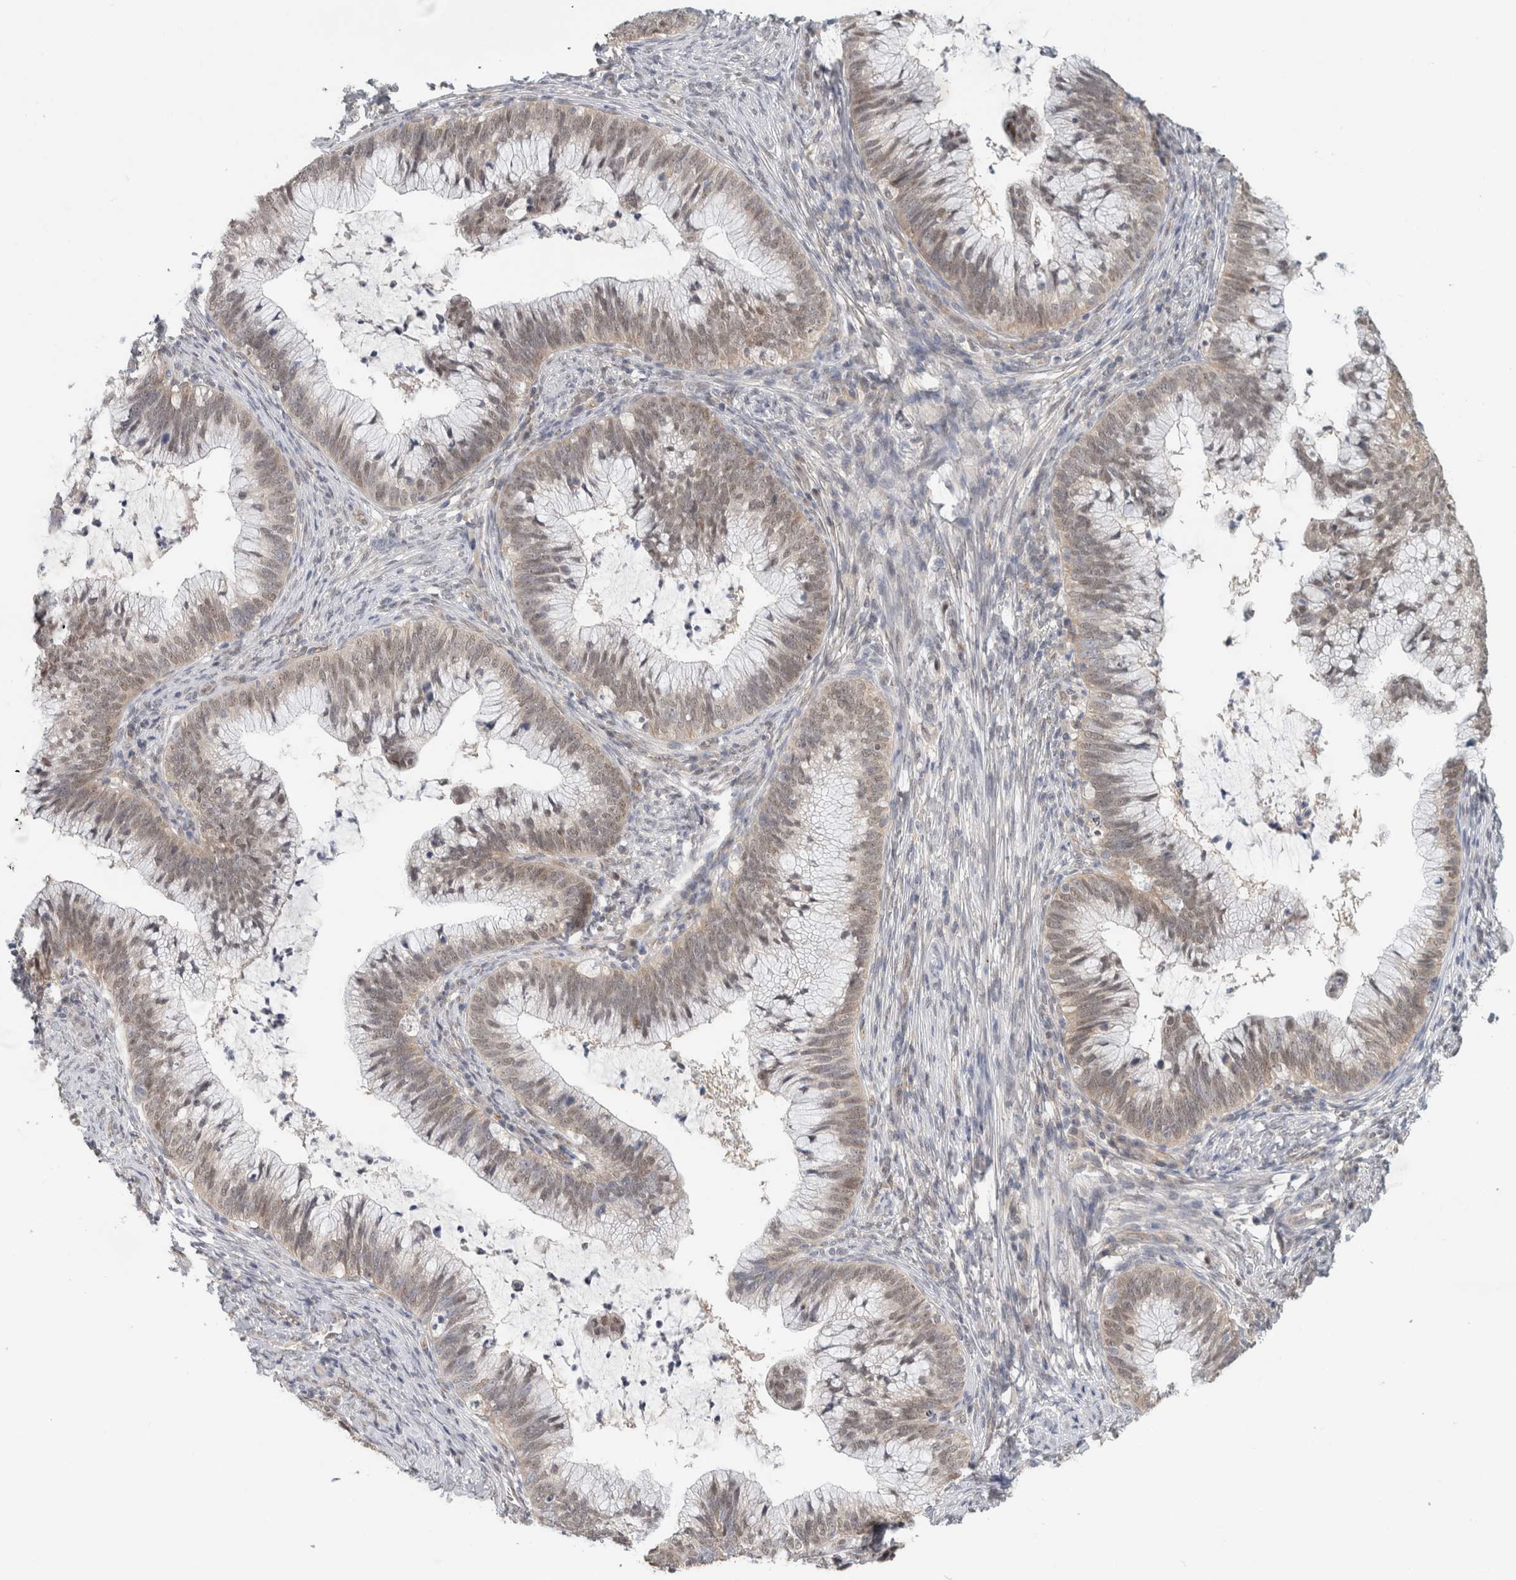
{"staining": {"intensity": "weak", "quantity": "25%-75%", "location": "cytoplasmic/membranous,nuclear"}, "tissue": "cervical cancer", "cell_type": "Tumor cells", "image_type": "cancer", "snomed": [{"axis": "morphology", "description": "Adenocarcinoma, NOS"}, {"axis": "topography", "description": "Cervix"}], "caption": "Immunohistochemical staining of human cervical cancer shows low levels of weak cytoplasmic/membranous and nuclear protein expression in about 25%-75% of tumor cells.", "gene": "EIF4G3", "patient": {"sex": "female", "age": 36}}